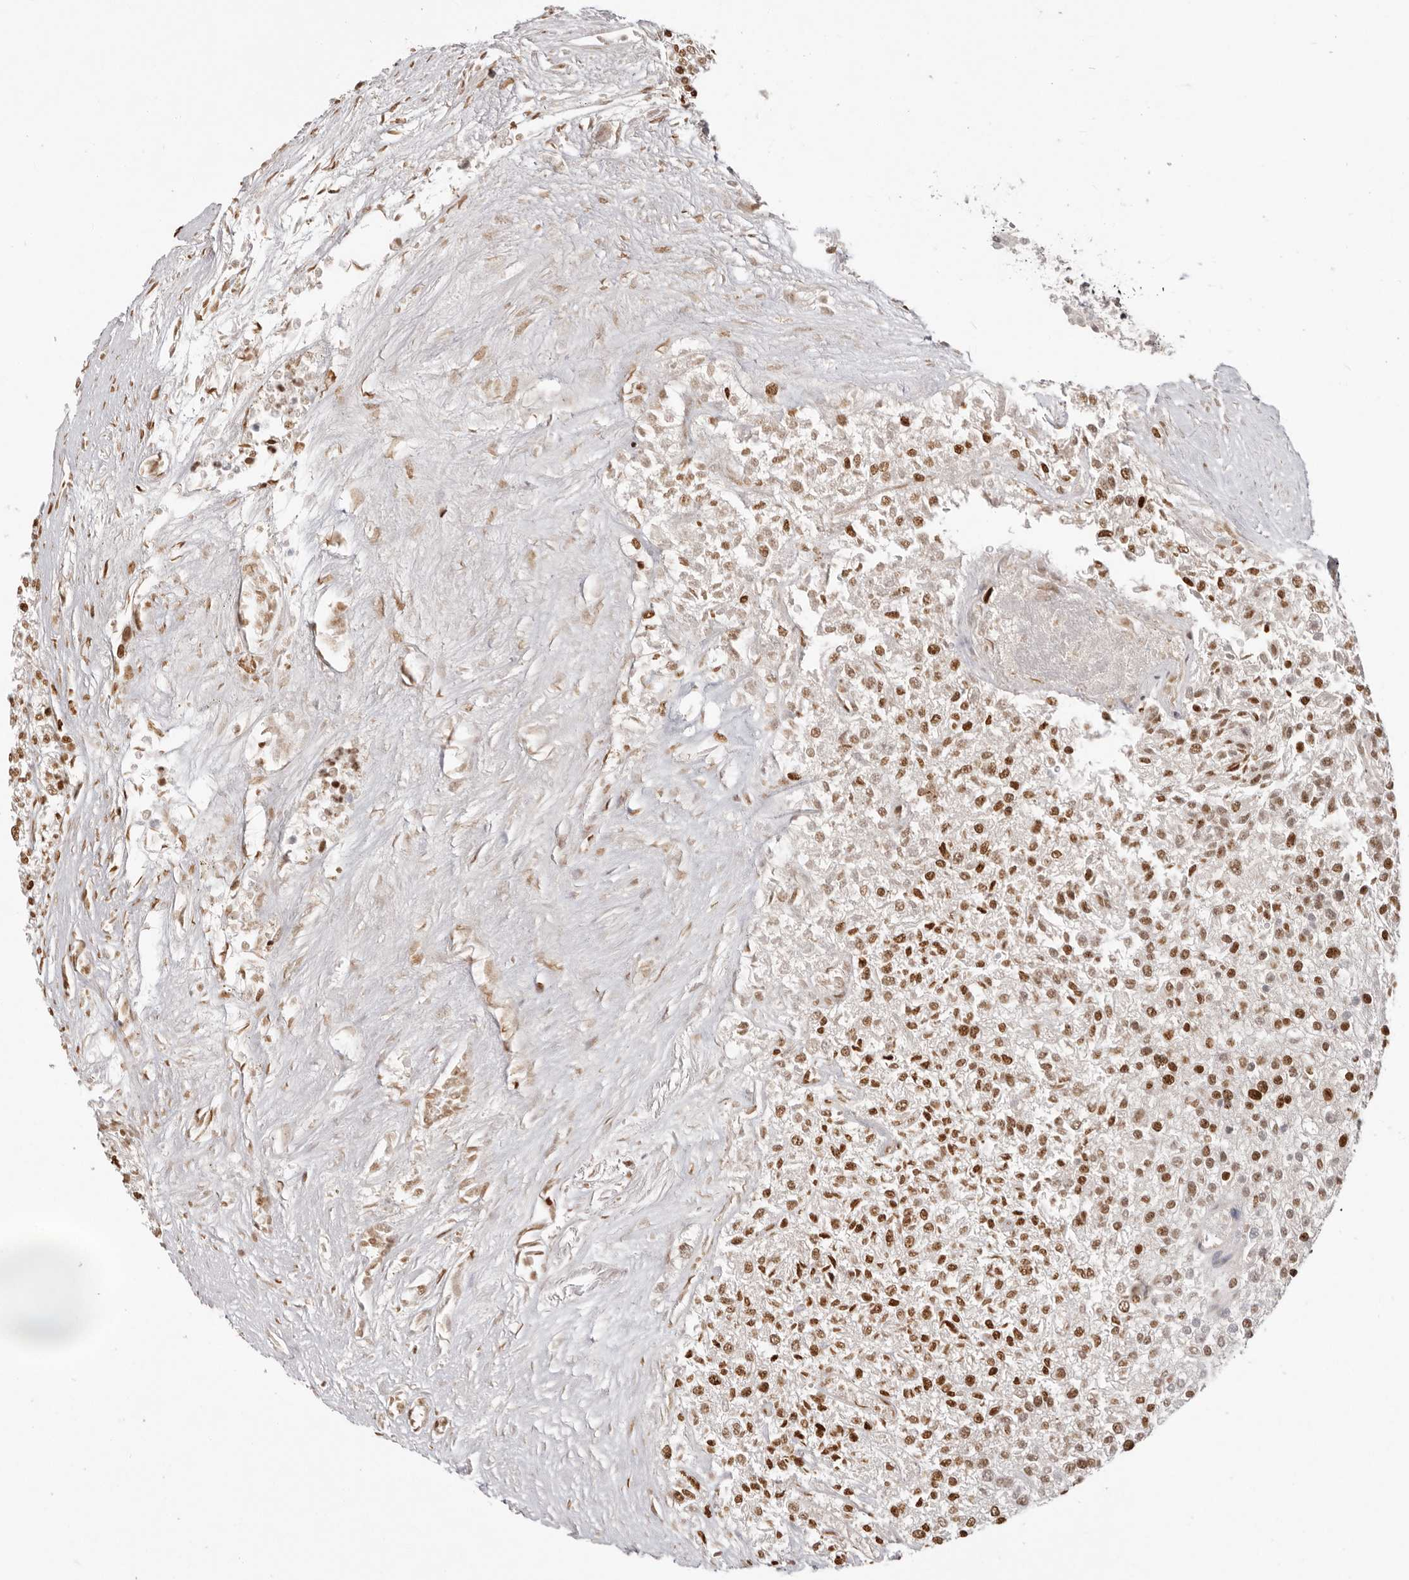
{"staining": {"intensity": "moderate", "quantity": ">75%", "location": "nuclear"}, "tissue": "renal cancer", "cell_type": "Tumor cells", "image_type": "cancer", "snomed": [{"axis": "morphology", "description": "Adenocarcinoma, NOS"}, {"axis": "topography", "description": "Kidney"}], "caption": "Immunohistochemical staining of renal cancer shows medium levels of moderate nuclear protein expression in approximately >75% of tumor cells. (DAB (3,3'-diaminobenzidine) = brown stain, brightfield microscopy at high magnification).", "gene": "CHTOP", "patient": {"sex": "female", "age": 54}}